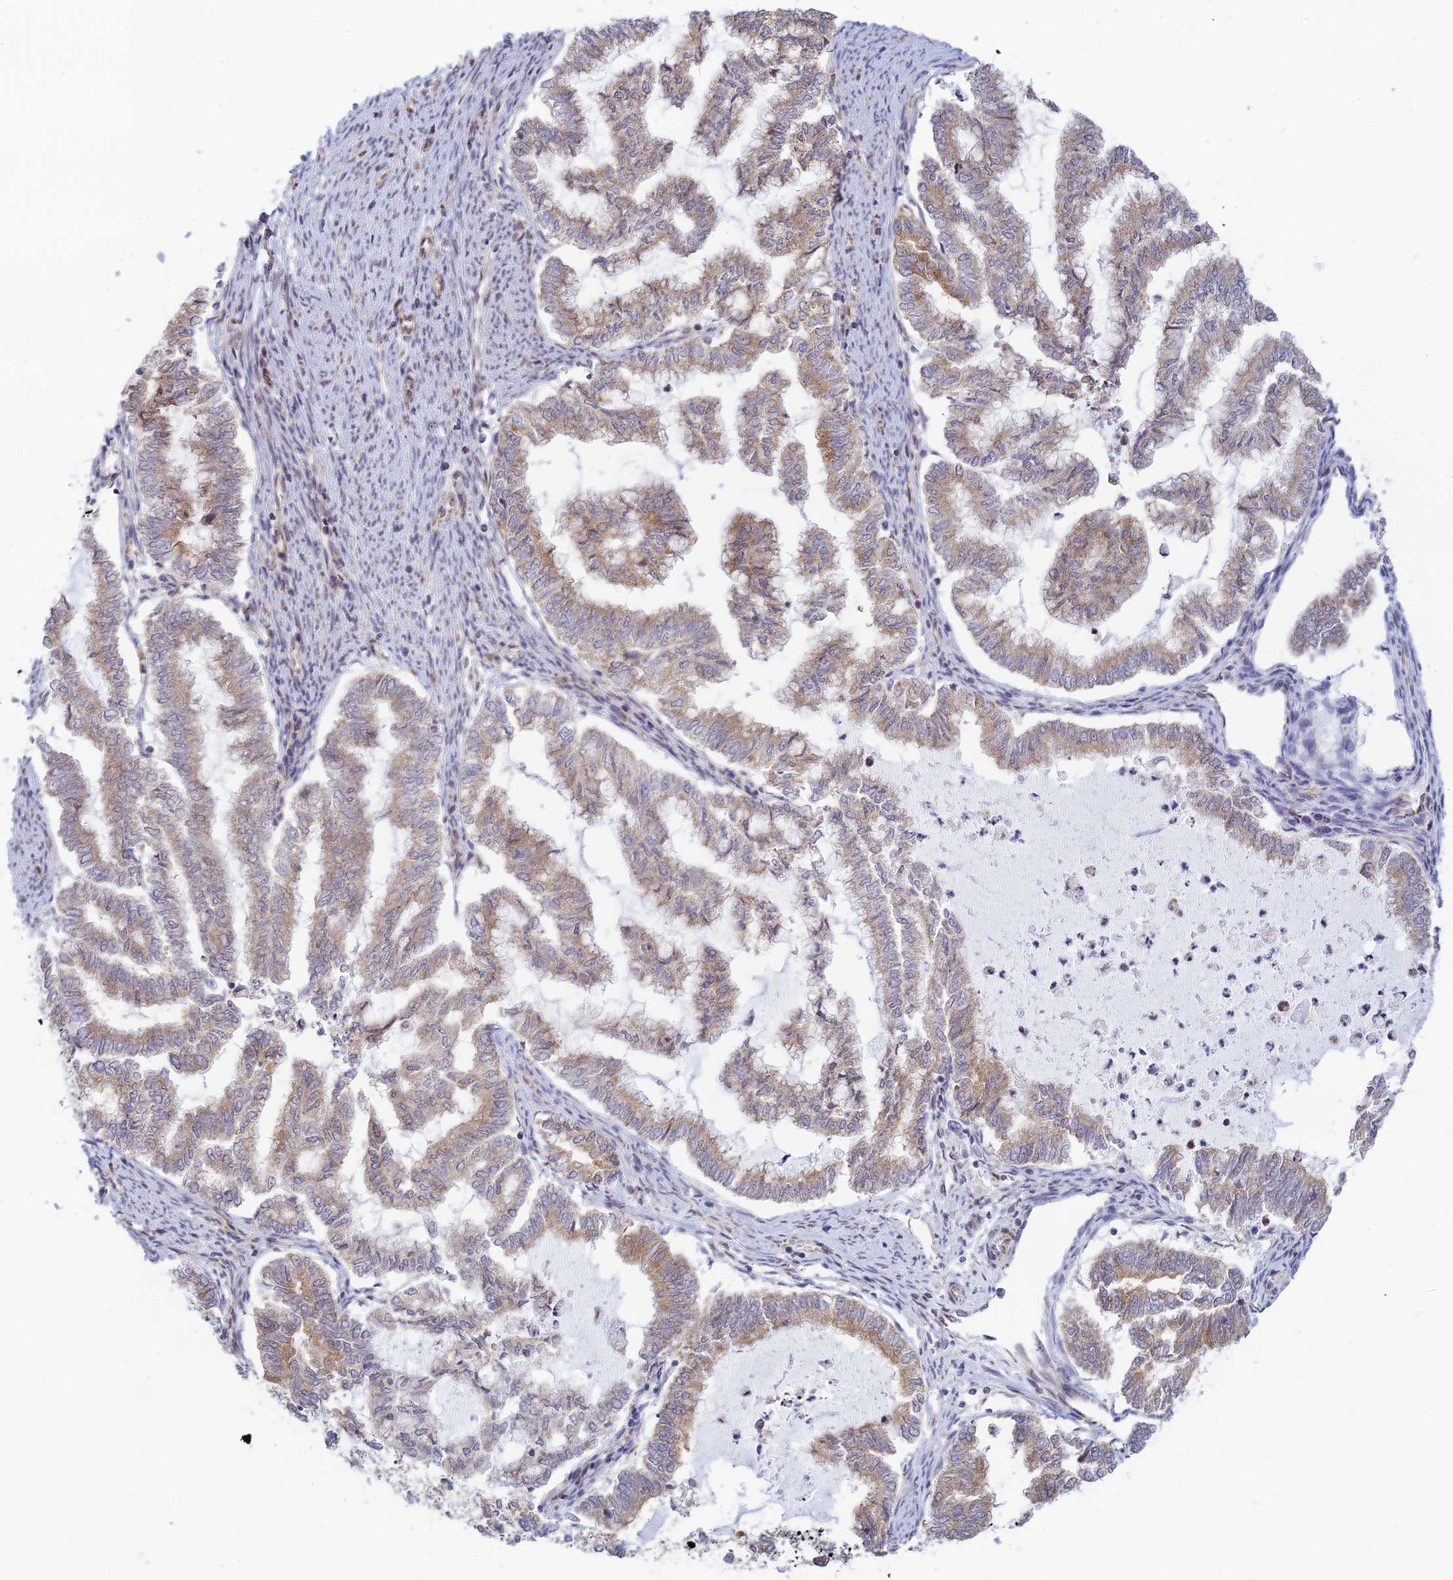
{"staining": {"intensity": "moderate", "quantity": "25%-75%", "location": "cytoplasmic/membranous"}, "tissue": "endometrial cancer", "cell_type": "Tumor cells", "image_type": "cancer", "snomed": [{"axis": "morphology", "description": "Adenocarcinoma, NOS"}, {"axis": "topography", "description": "Endometrium"}], "caption": "Immunohistochemistry (IHC) photomicrograph of neoplastic tissue: endometrial cancer (adenocarcinoma) stained using IHC demonstrates medium levels of moderate protein expression localized specifically in the cytoplasmic/membranous of tumor cells, appearing as a cytoplasmic/membranous brown color.", "gene": "HOOK2", "patient": {"sex": "female", "age": 79}}